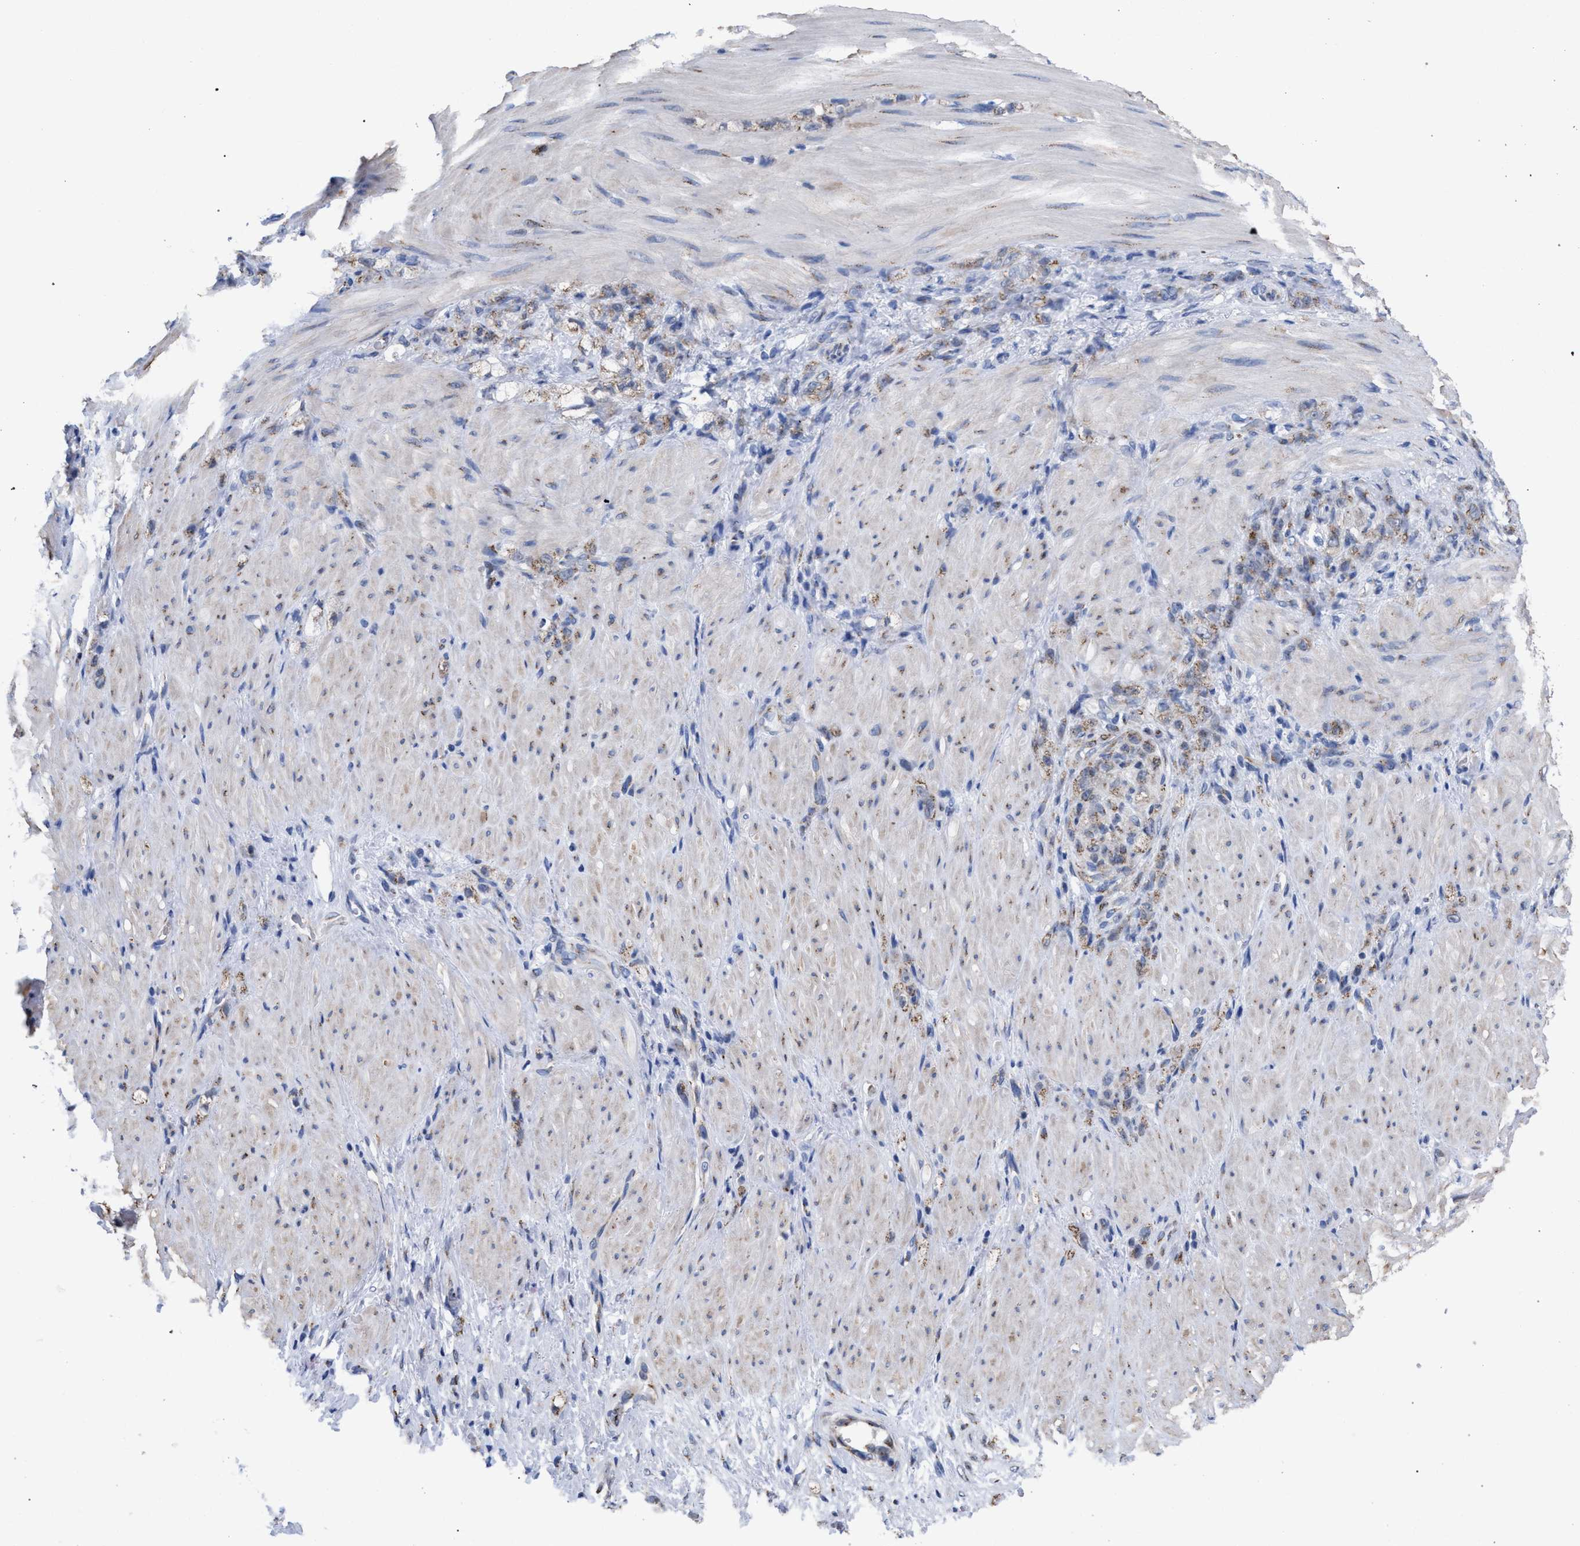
{"staining": {"intensity": "weak", "quantity": "25%-75%", "location": "cytoplasmic/membranous"}, "tissue": "stomach cancer", "cell_type": "Tumor cells", "image_type": "cancer", "snomed": [{"axis": "morphology", "description": "Normal tissue, NOS"}, {"axis": "morphology", "description": "Adenocarcinoma, NOS"}, {"axis": "topography", "description": "Stomach"}], "caption": "A high-resolution micrograph shows IHC staining of adenocarcinoma (stomach), which demonstrates weak cytoplasmic/membranous expression in approximately 25%-75% of tumor cells. (brown staining indicates protein expression, while blue staining denotes nuclei).", "gene": "GOLGA2", "patient": {"sex": "male", "age": 82}}